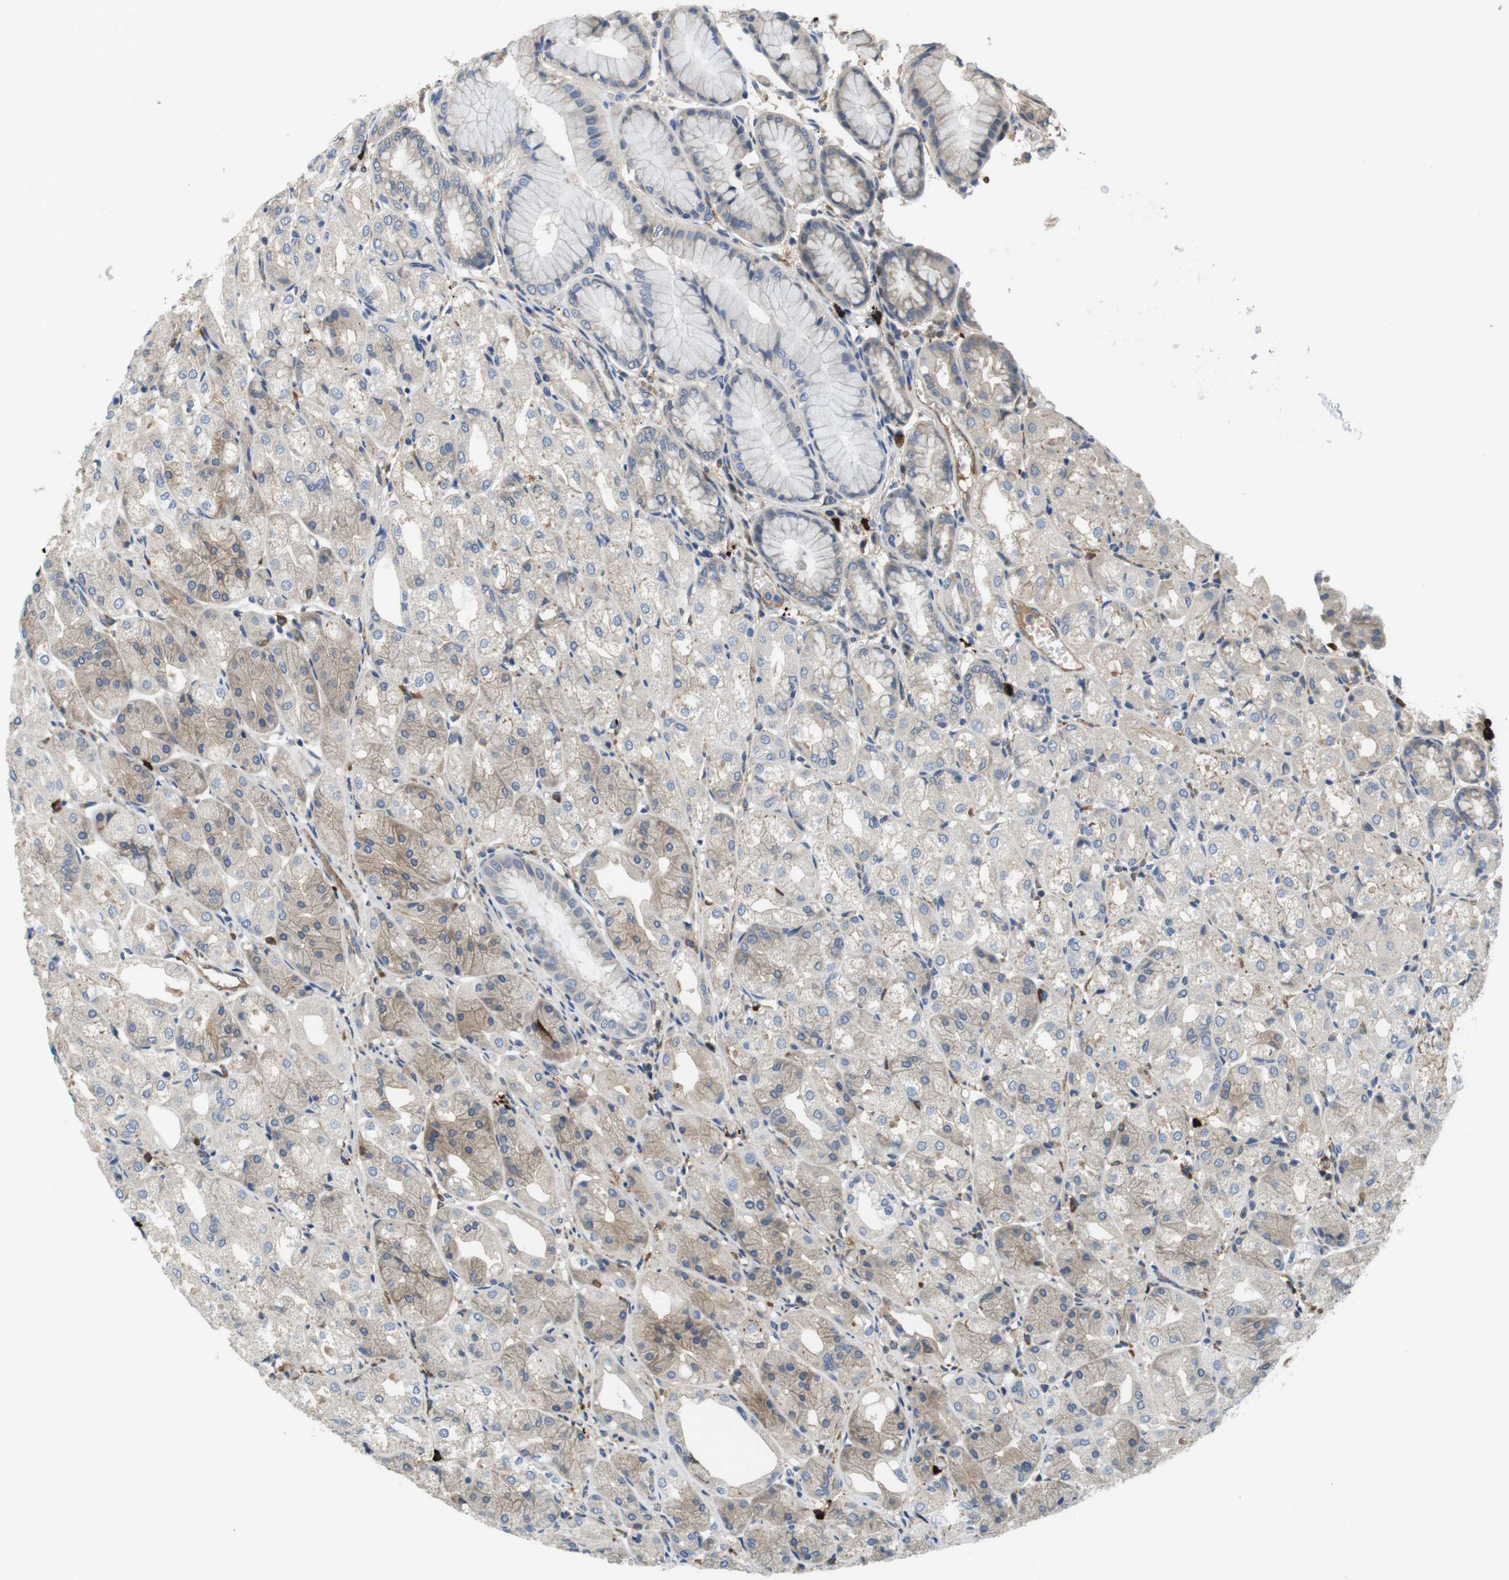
{"staining": {"intensity": "weak", "quantity": ">75%", "location": "cytoplasmic/membranous"}, "tissue": "stomach", "cell_type": "Glandular cells", "image_type": "normal", "snomed": [{"axis": "morphology", "description": "Normal tissue, NOS"}, {"axis": "topography", "description": "Stomach, upper"}], "caption": "This histopathology image displays IHC staining of benign human stomach, with low weak cytoplasmic/membranous expression in approximately >75% of glandular cells.", "gene": "DCLK1", "patient": {"sex": "male", "age": 72}}